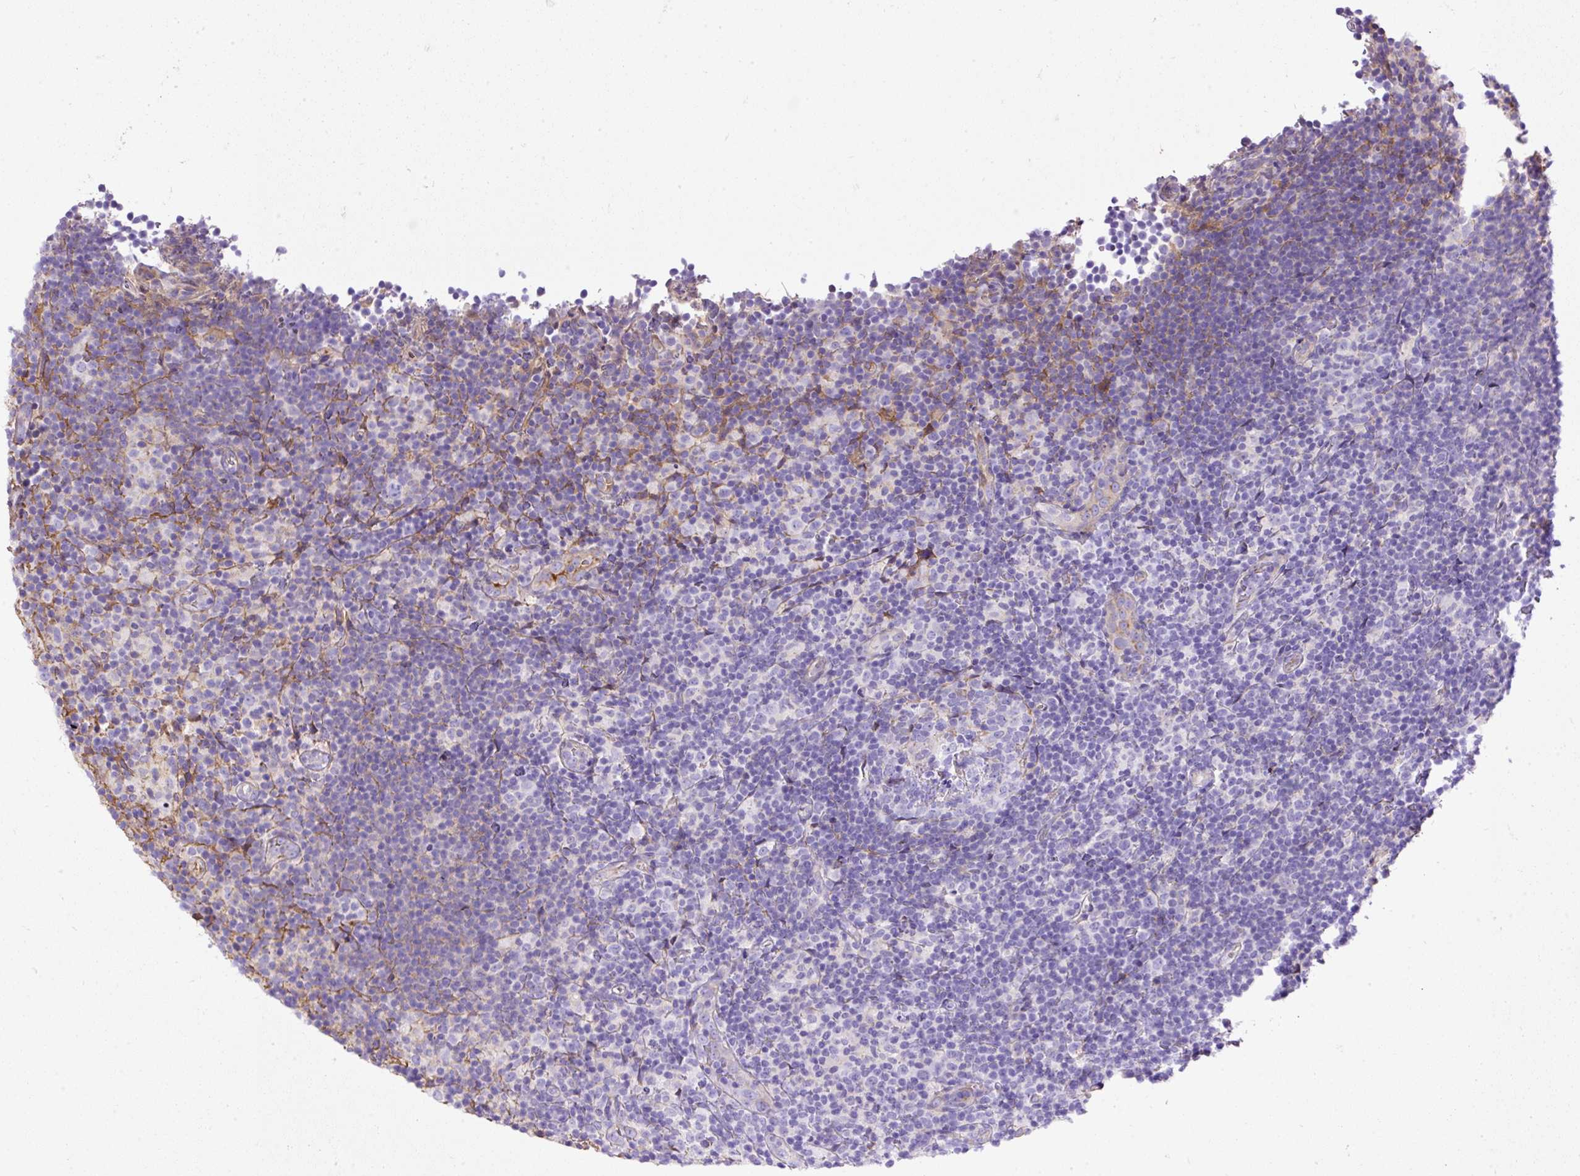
{"staining": {"intensity": "negative", "quantity": "none", "location": "none"}, "tissue": "lymphoma", "cell_type": "Tumor cells", "image_type": "cancer", "snomed": [{"axis": "morphology", "description": "Hodgkin's disease, NOS"}, {"axis": "topography", "description": "Lymph node"}], "caption": "Immunohistochemical staining of lymphoma exhibits no significant positivity in tumor cells.", "gene": "CLEC3B", "patient": {"sex": "female", "age": 57}}